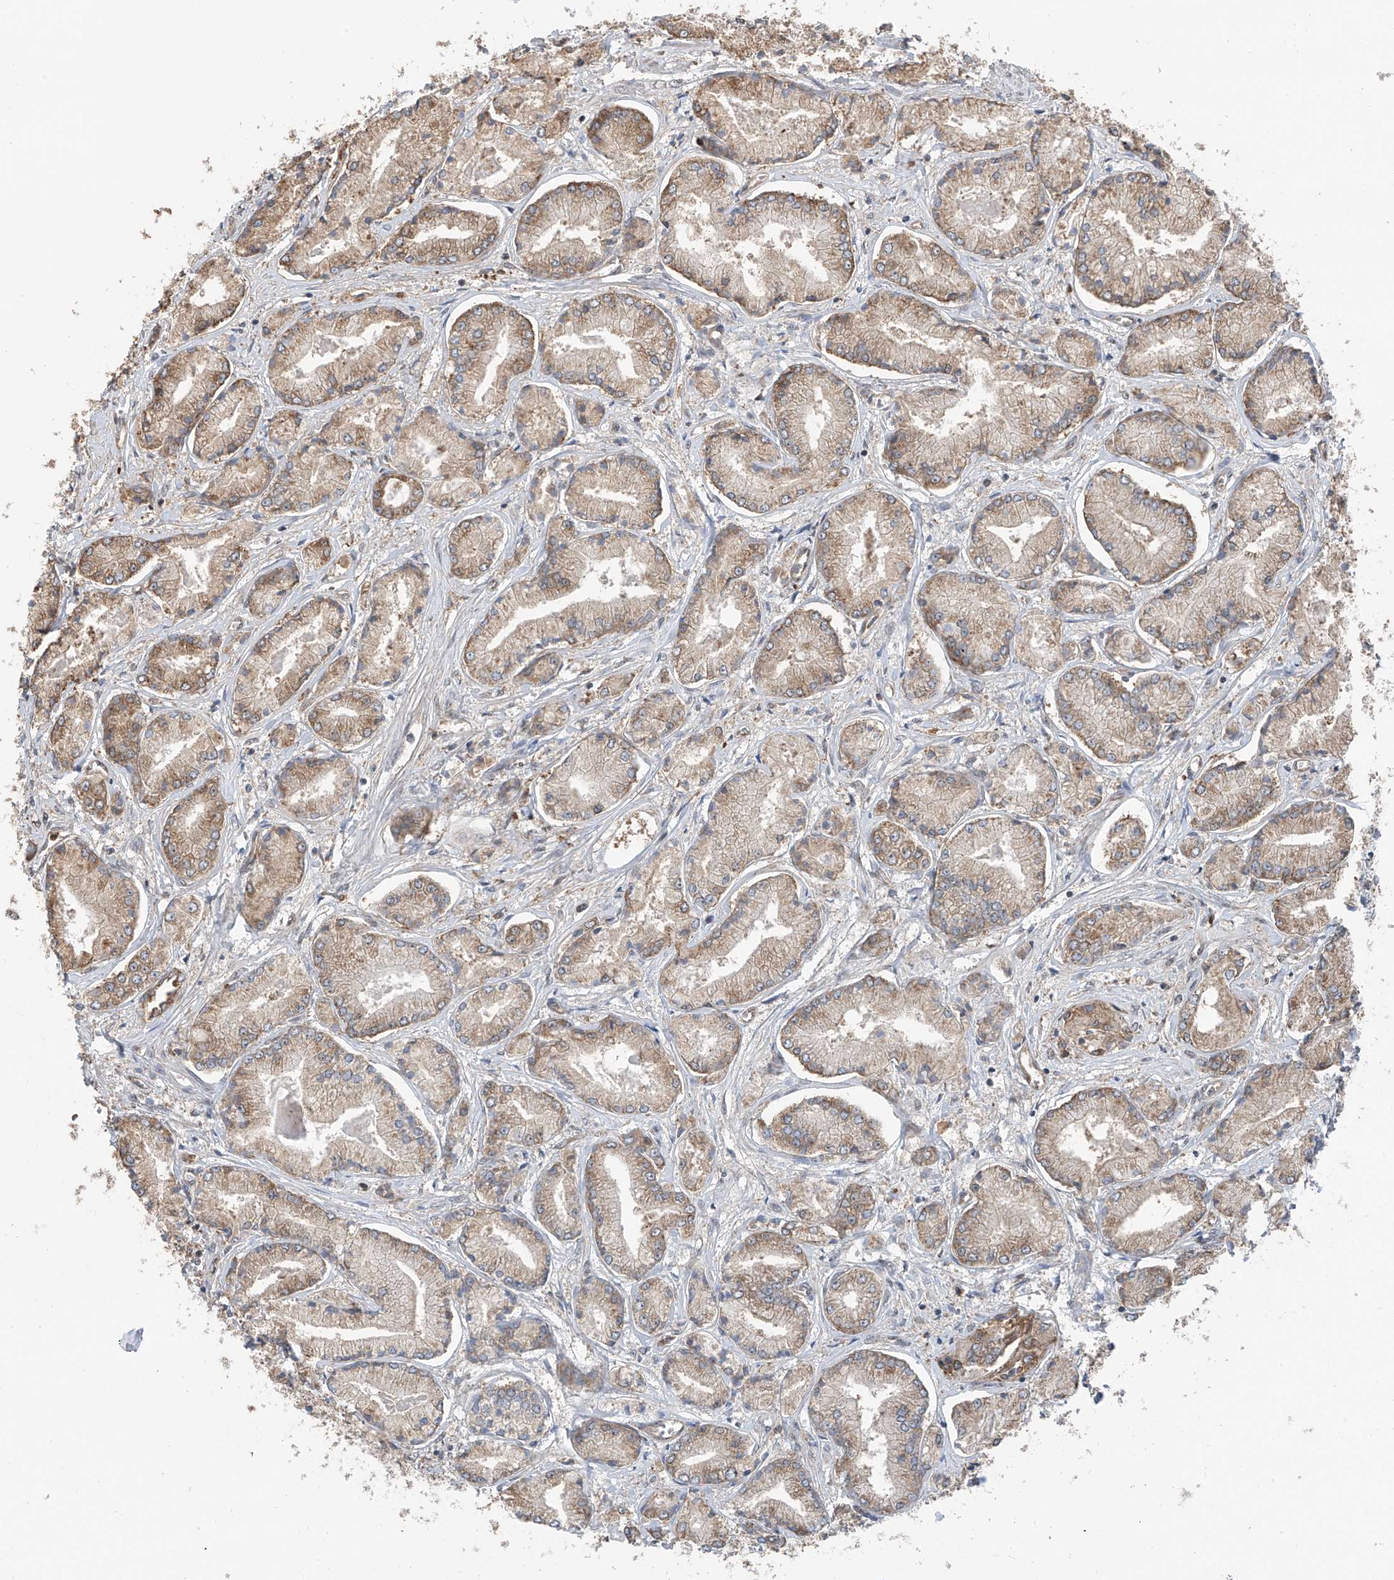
{"staining": {"intensity": "moderate", "quantity": ">75%", "location": "cytoplasmic/membranous"}, "tissue": "prostate cancer", "cell_type": "Tumor cells", "image_type": "cancer", "snomed": [{"axis": "morphology", "description": "Adenocarcinoma, Low grade"}, {"axis": "topography", "description": "Prostate"}], "caption": "Protein expression analysis of prostate cancer demonstrates moderate cytoplasmic/membranous positivity in approximately >75% of tumor cells.", "gene": "ZNF189", "patient": {"sex": "male", "age": 60}}